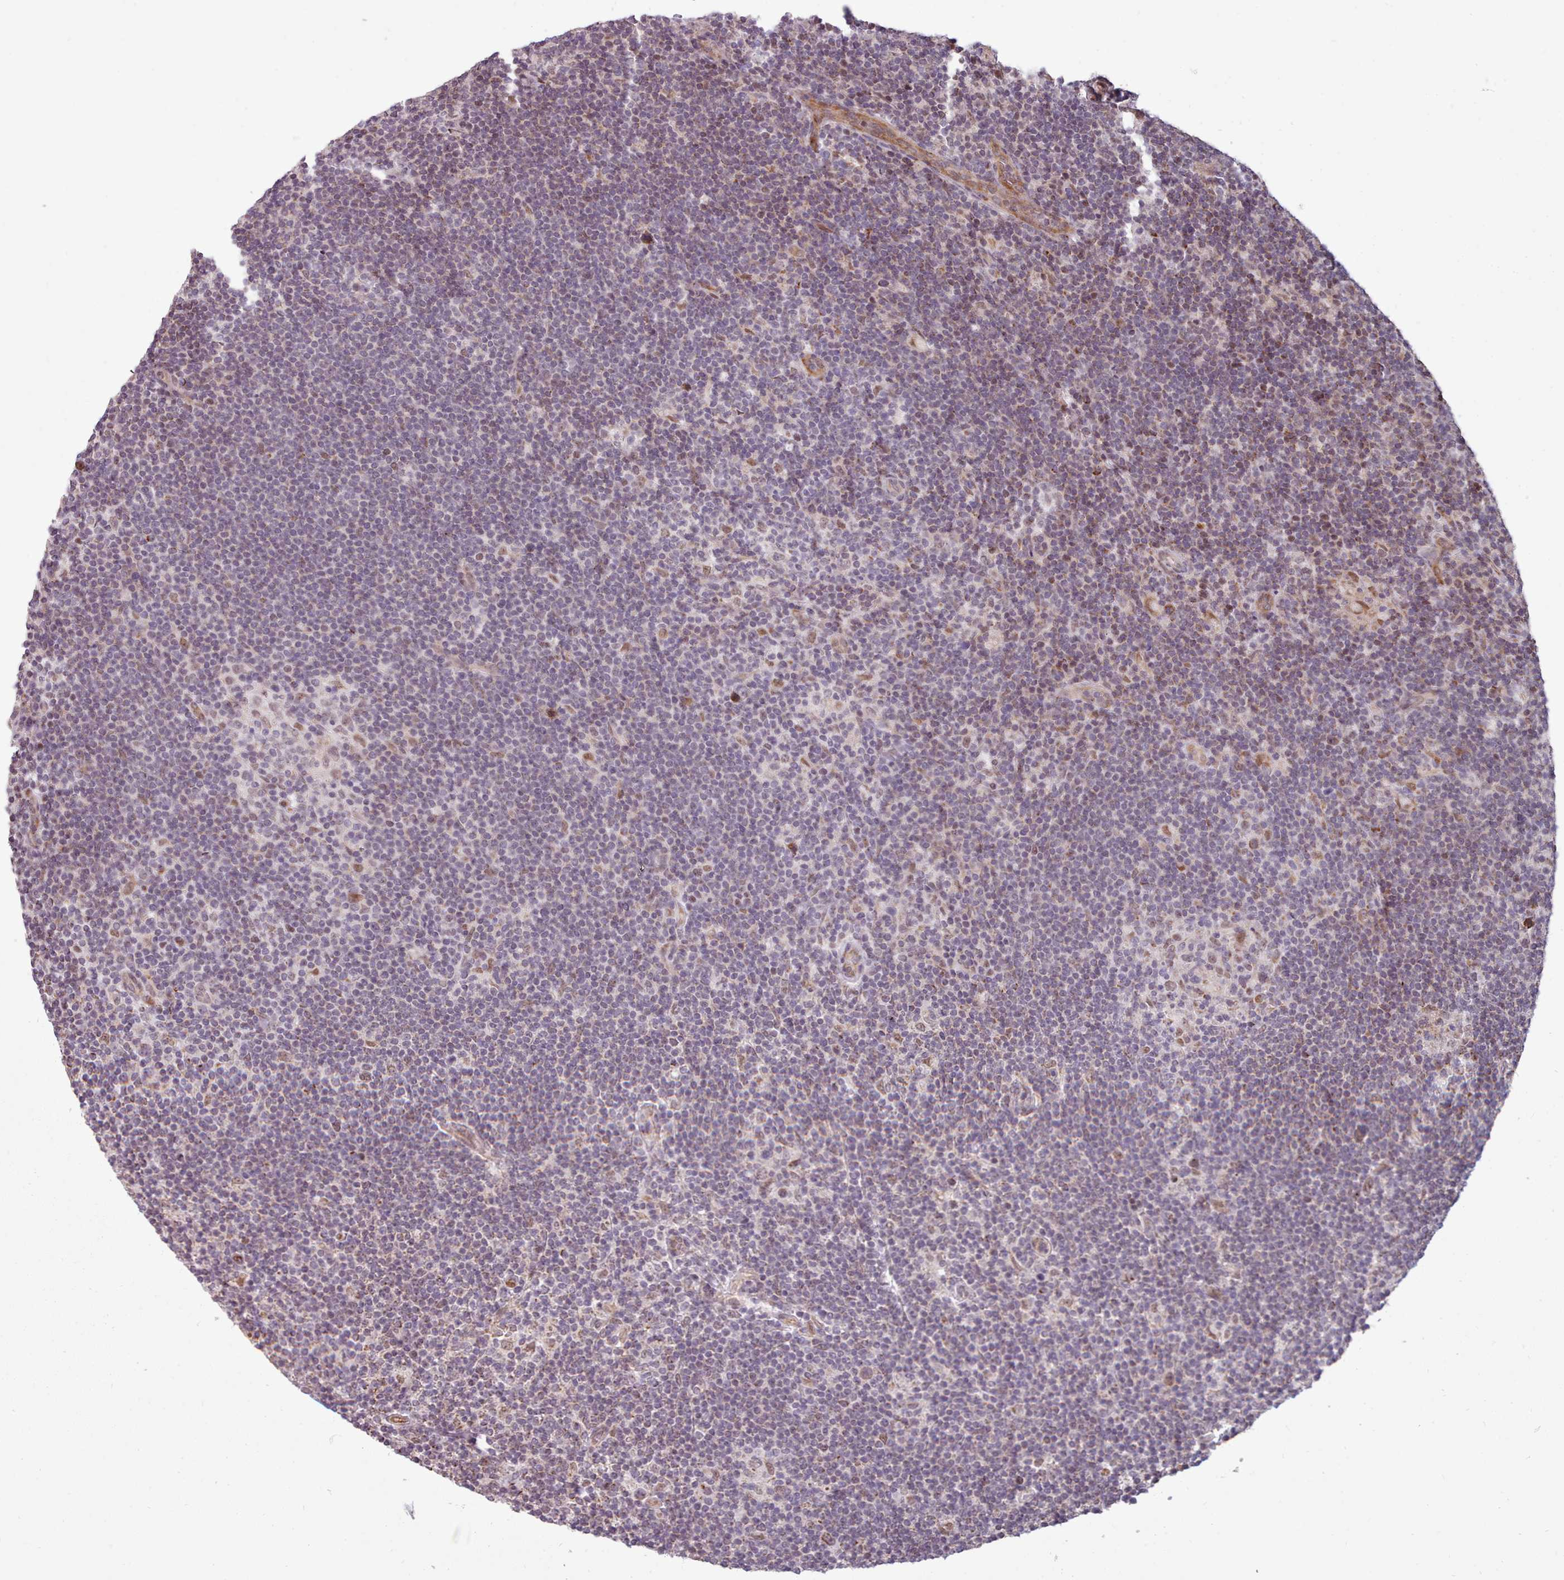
{"staining": {"intensity": "weak", "quantity": "<25%", "location": "cytoplasmic/membranous"}, "tissue": "lymphoma", "cell_type": "Tumor cells", "image_type": "cancer", "snomed": [{"axis": "morphology", "description": "Hodgkin's disease, NOS"}, {"axis": "topography", "description": "Lymph node"}], "caption": "The micrograph exhibits no staining of tumor cells in Hodgkin's disease.", "gene": "ZMYM4", "patient": {"sex": "female", "age": 57}}